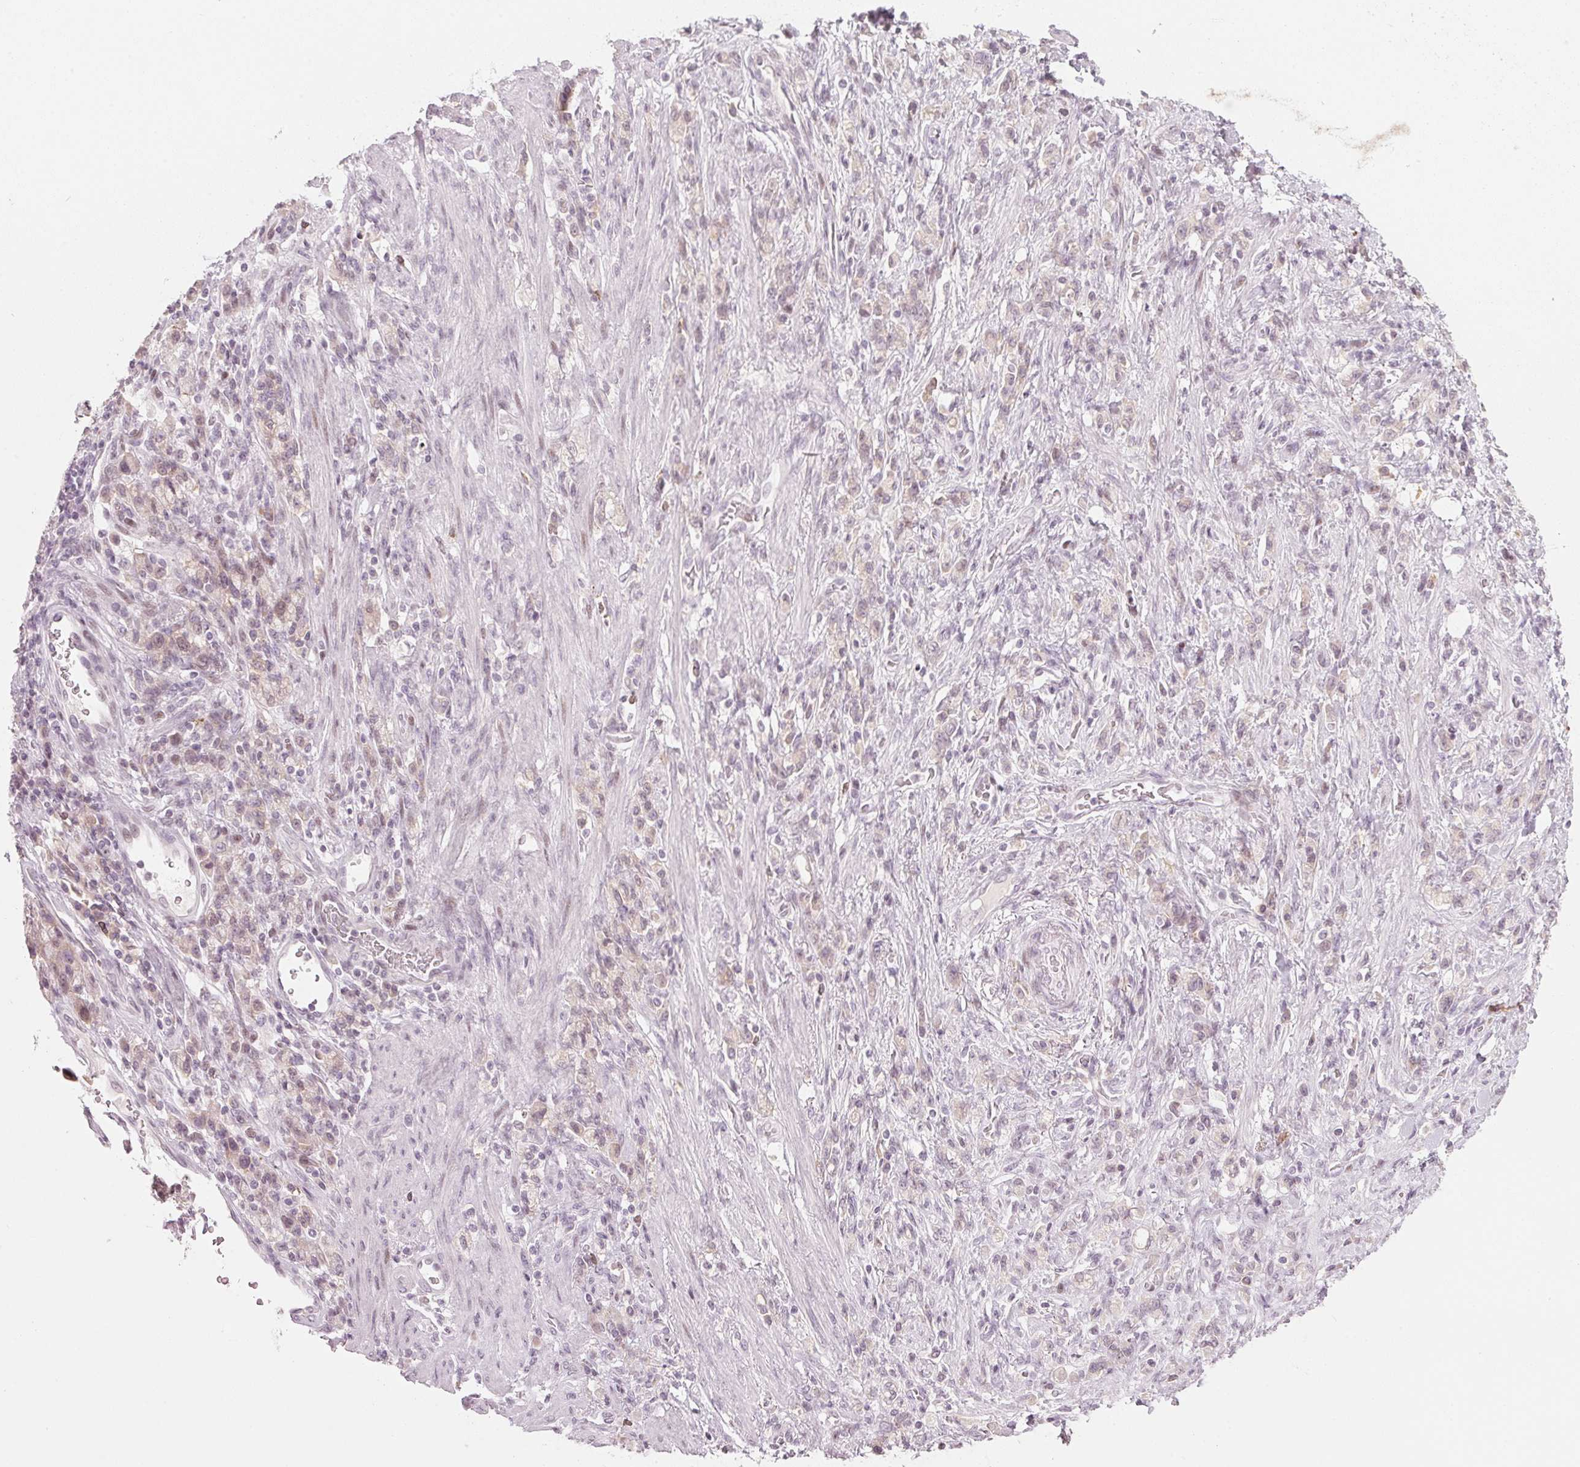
{"staining": {"intensity": "weak", "quantity": "<25%", "location": "cytoplasmic/membranous"}, "tissue": "stomach cancer", "cell_type": "Tumor cells", "image_type": "cancer", "snomed": [{"axis": "morphology", "description": "Adenocarcinoma, NOS"}, {"axis": "topography", "description": "Stomach"}], "caption": "Stomach cancer was stained to show a protein in brown. There is no significant staining in tumor cells. (Brightfield microscopy of DAB (3,3'-diaminobenzidine) immunohistochemistry (IHC) at high magnification).", "gene": "SFRP4", "patient": {"sex": "male", "age": 77}}